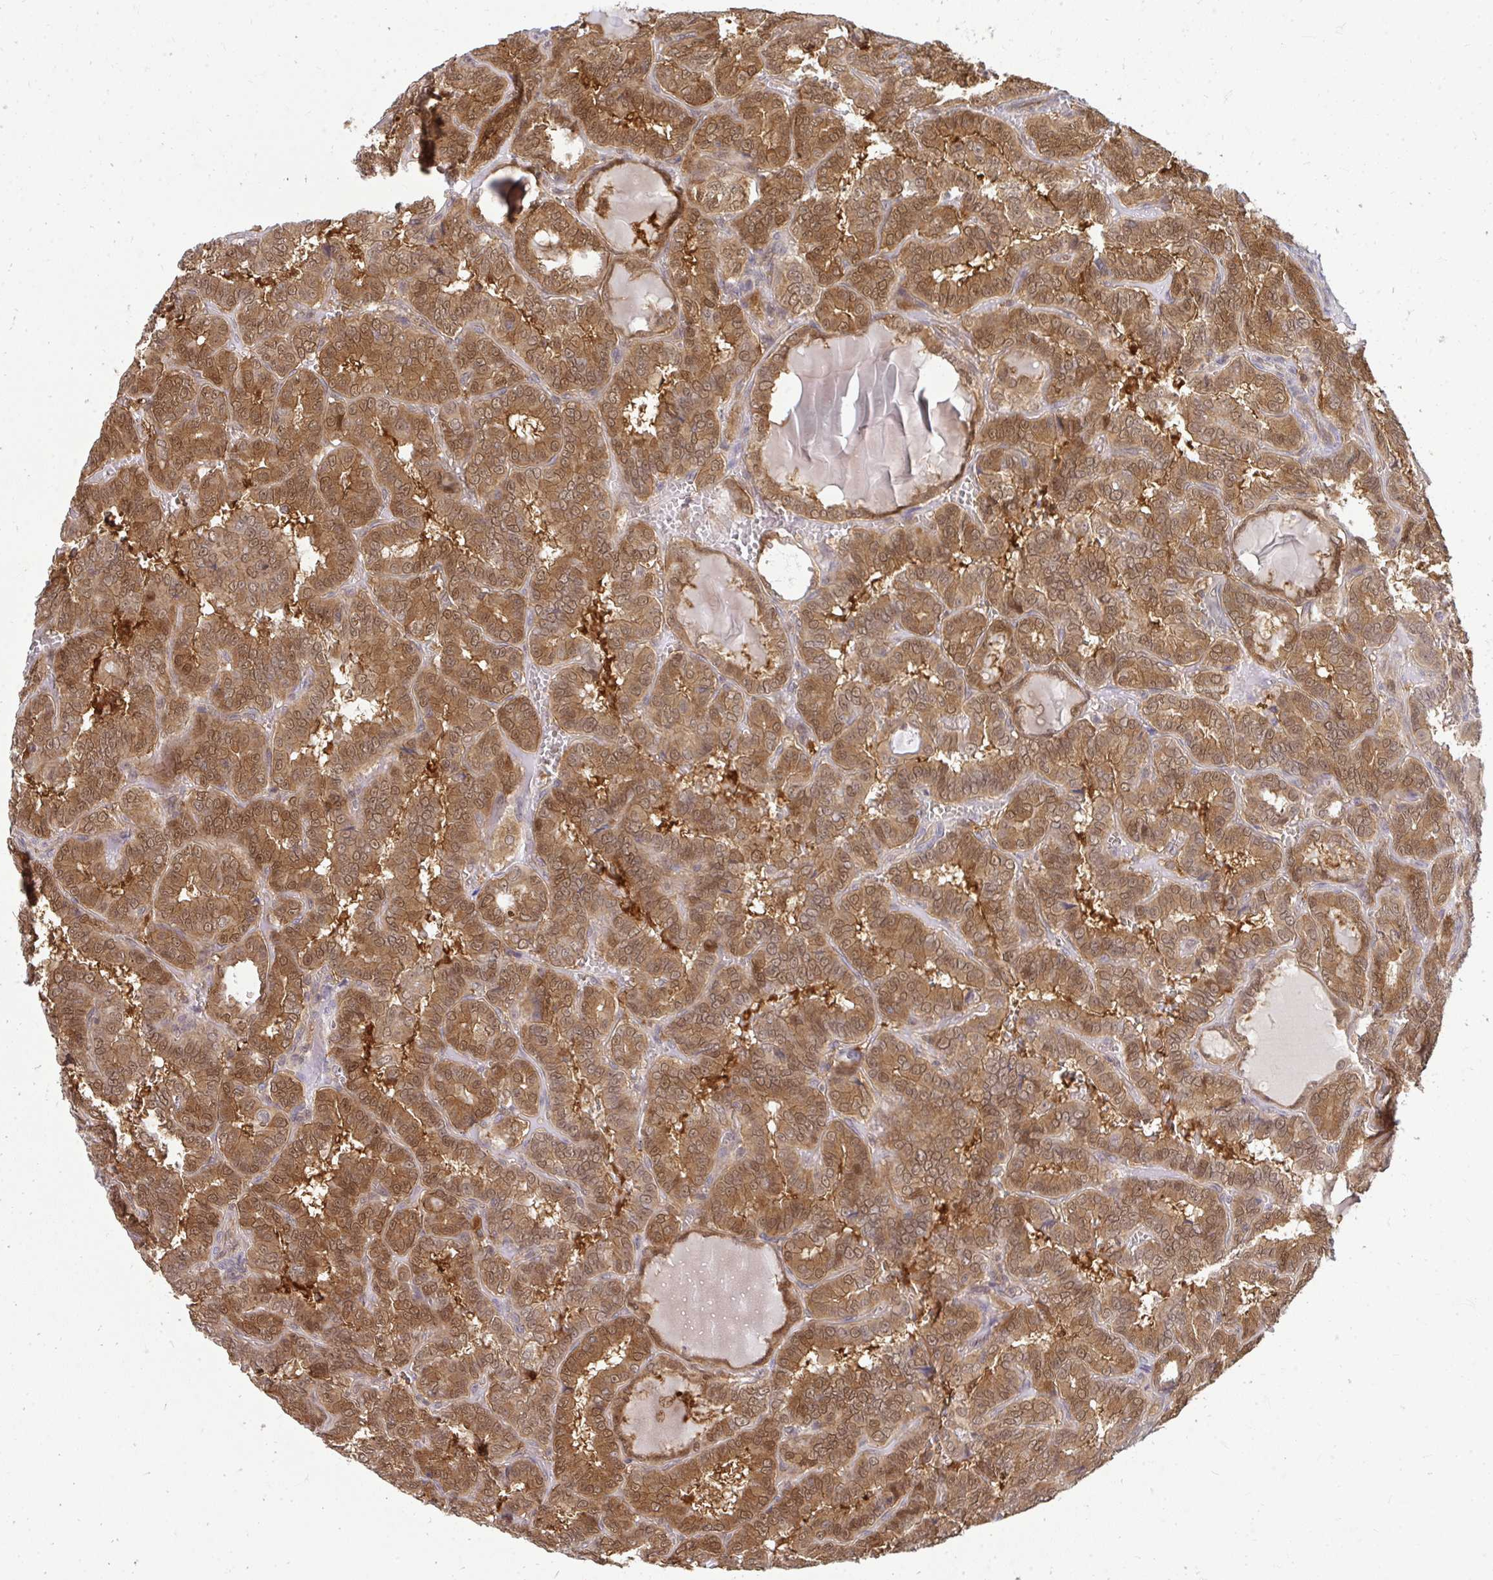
{"staining": {"intensity": "moderate", "quantity": ">75%", "location": "cytoplasmic/membranous"}, "tissue": "thyroid cancer", "cell_type": "Tumor cells", "image_type": "cancer", "snomed": [{"axis": "morphology", "description": "Papillary adenocarcinoma, NOS"}, {"axis": "topography", "description": "Thyroid gland"}], "caption": "Human thyroid cancer (papillary adenocarcinoma) stained for a protein (brown) exhibits moderate cytoplasmic/membranous positive staining in approximately >75% of tumor cells.", "gene": "HDHD2", "patient": {"sex": "female", "age": 46}}